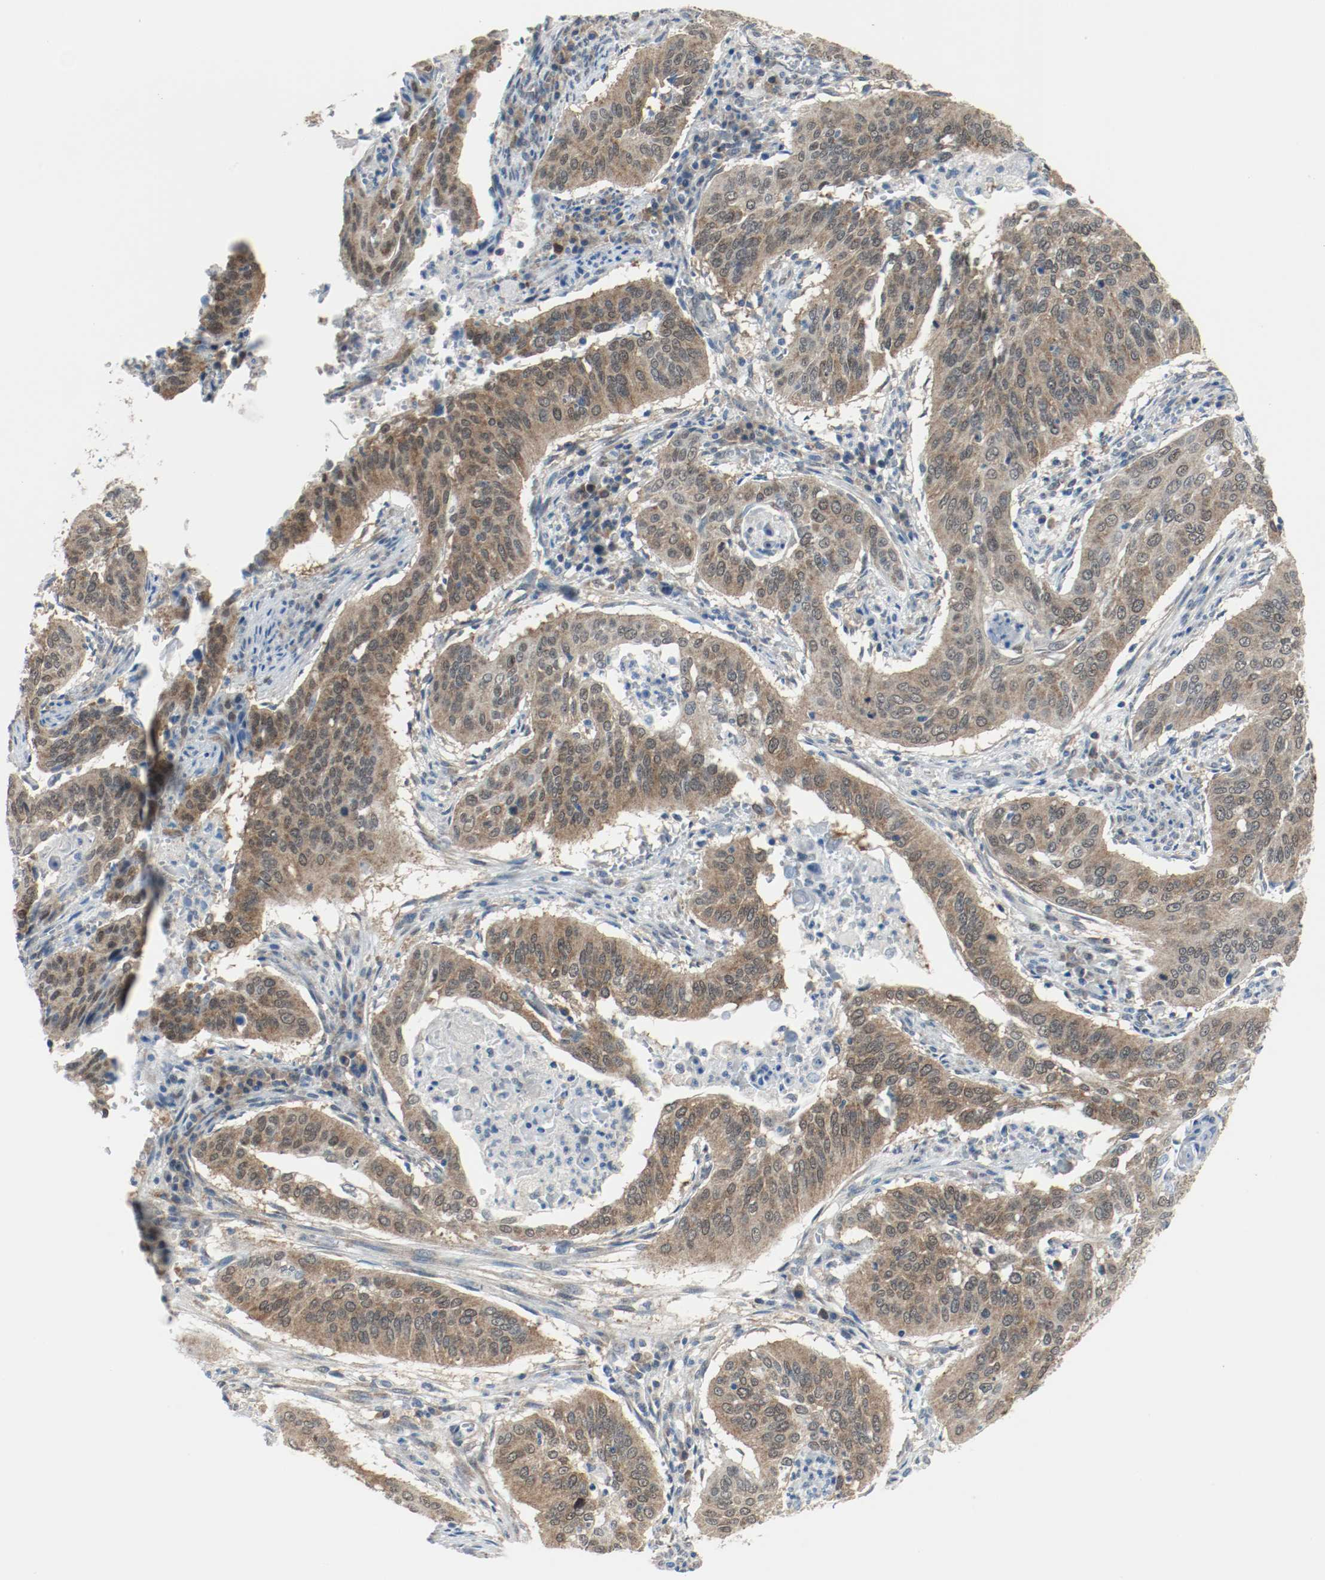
{"staining": {"intensity": "weak", "quantity": ">75%", "location": "cytoplasmic/membranous,nuclear"}, "tissue": "cervical cancer", "cell_type": "Tumor cells", "image_type": "cancer", "snomed": [{"axis": "morphology", "description": "Squamous cell carcinoma, NOS"}, {"axis": "topography", "description": "Cervix"}], "caption": "The micrograph demonstrates a brown stain indicating the presence of a protein in the cytoplasmic/membranous and nuclear of tumor cells in cervical cancer (squamous cell carcinoma).", "gene": "PPME1", "patient": {"sex": "female", "age": 39}}